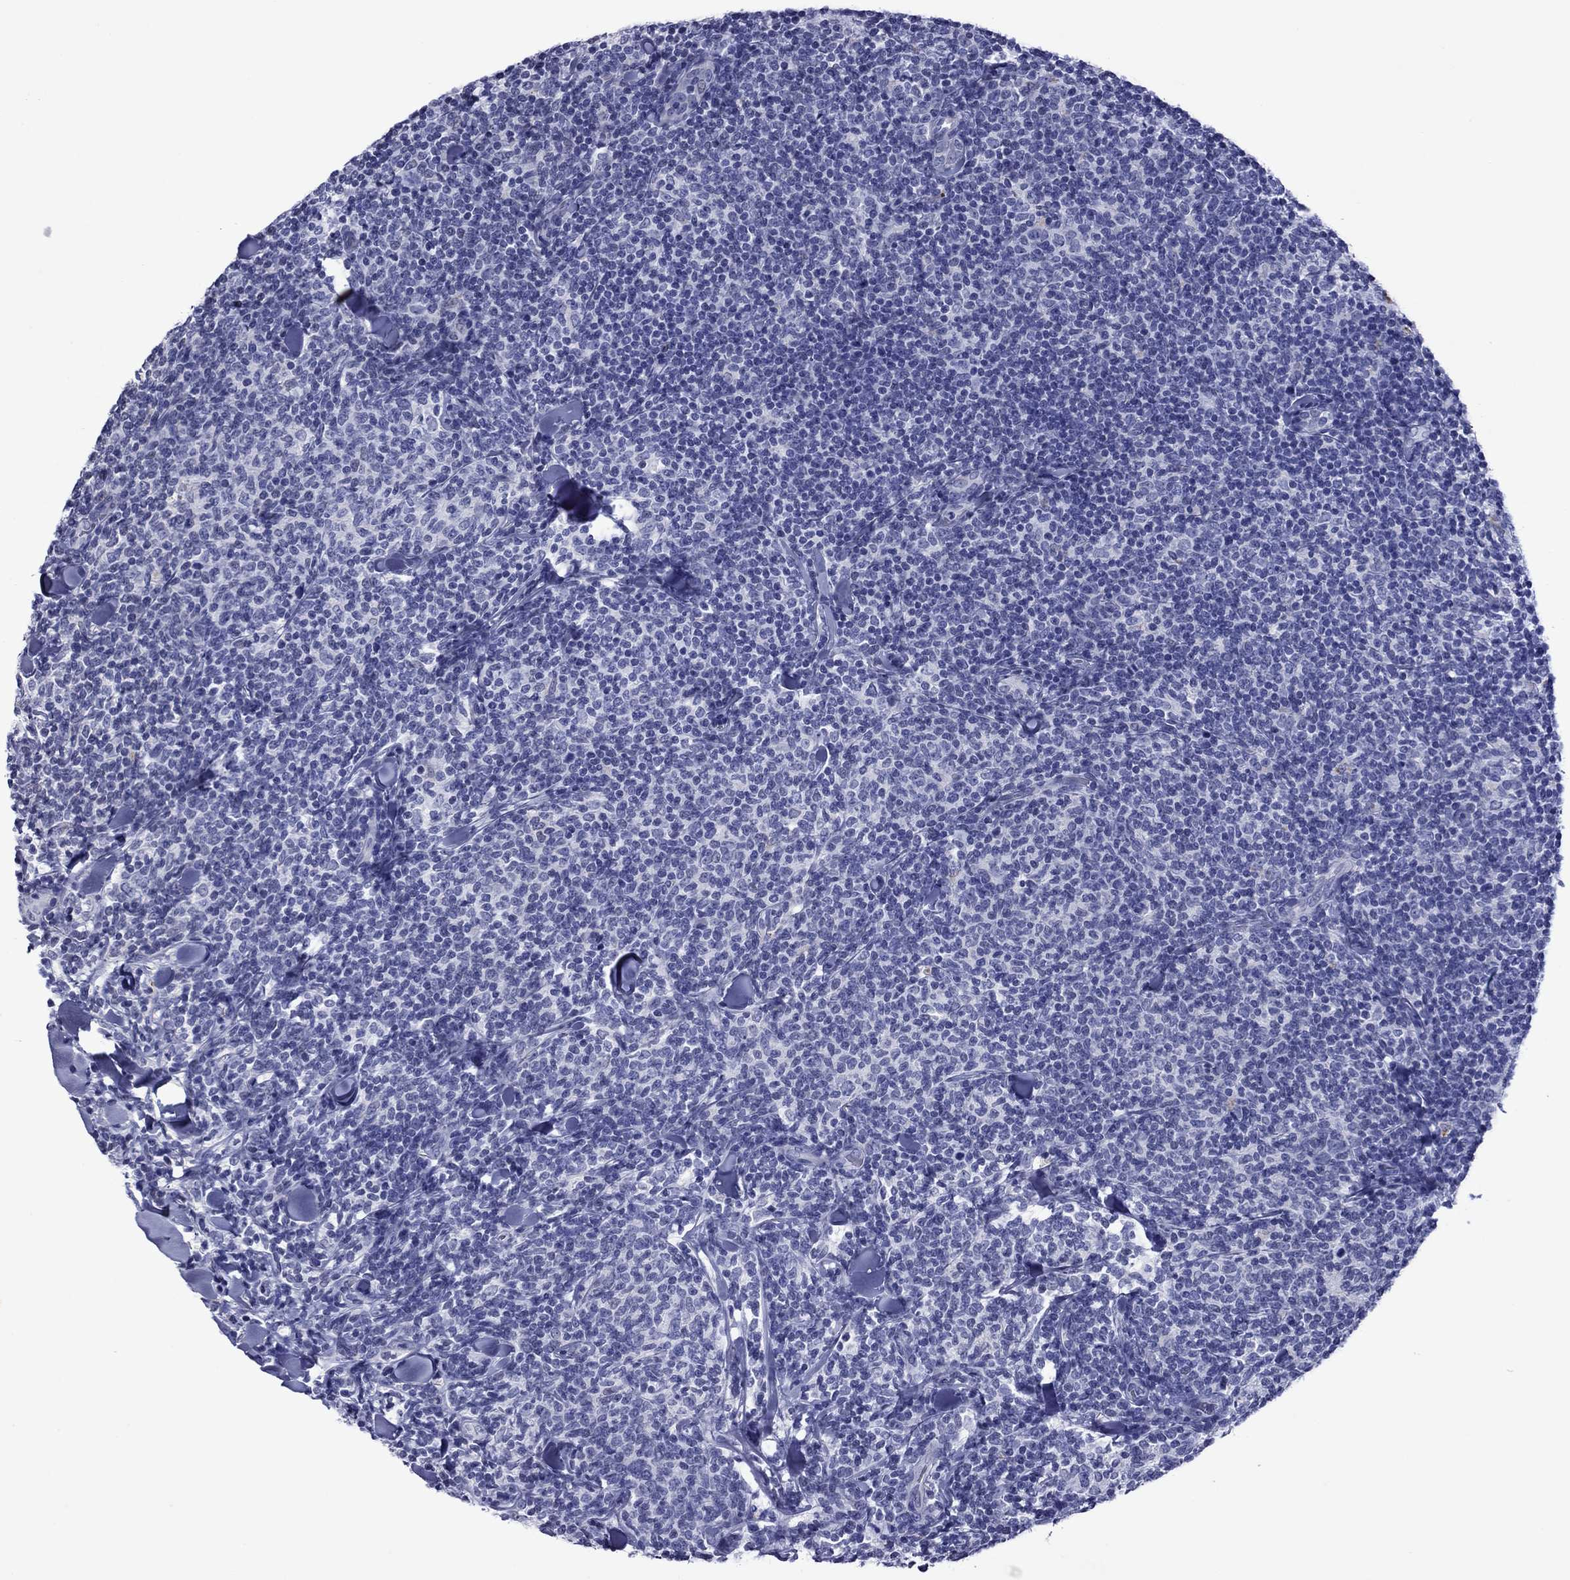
{"staining": {"intensity": "negative", "quantity": "none", "location": "none"}, "tissue": "lymphoma", "cell_type": "Tumor cells", "image_type": "cancer", "snomed": [{"axis": "morphology", "description": "Malignant lymphoma, non-Hodgkin's type, Low grade"}, {"axis": "topography", "description": "Lymph node"}], "caption": "Image shows no significant protein staining in tumor cells of lymphoma.", "gene": "PIWIL1", "patient": {"sex": "female", "age": 56}}